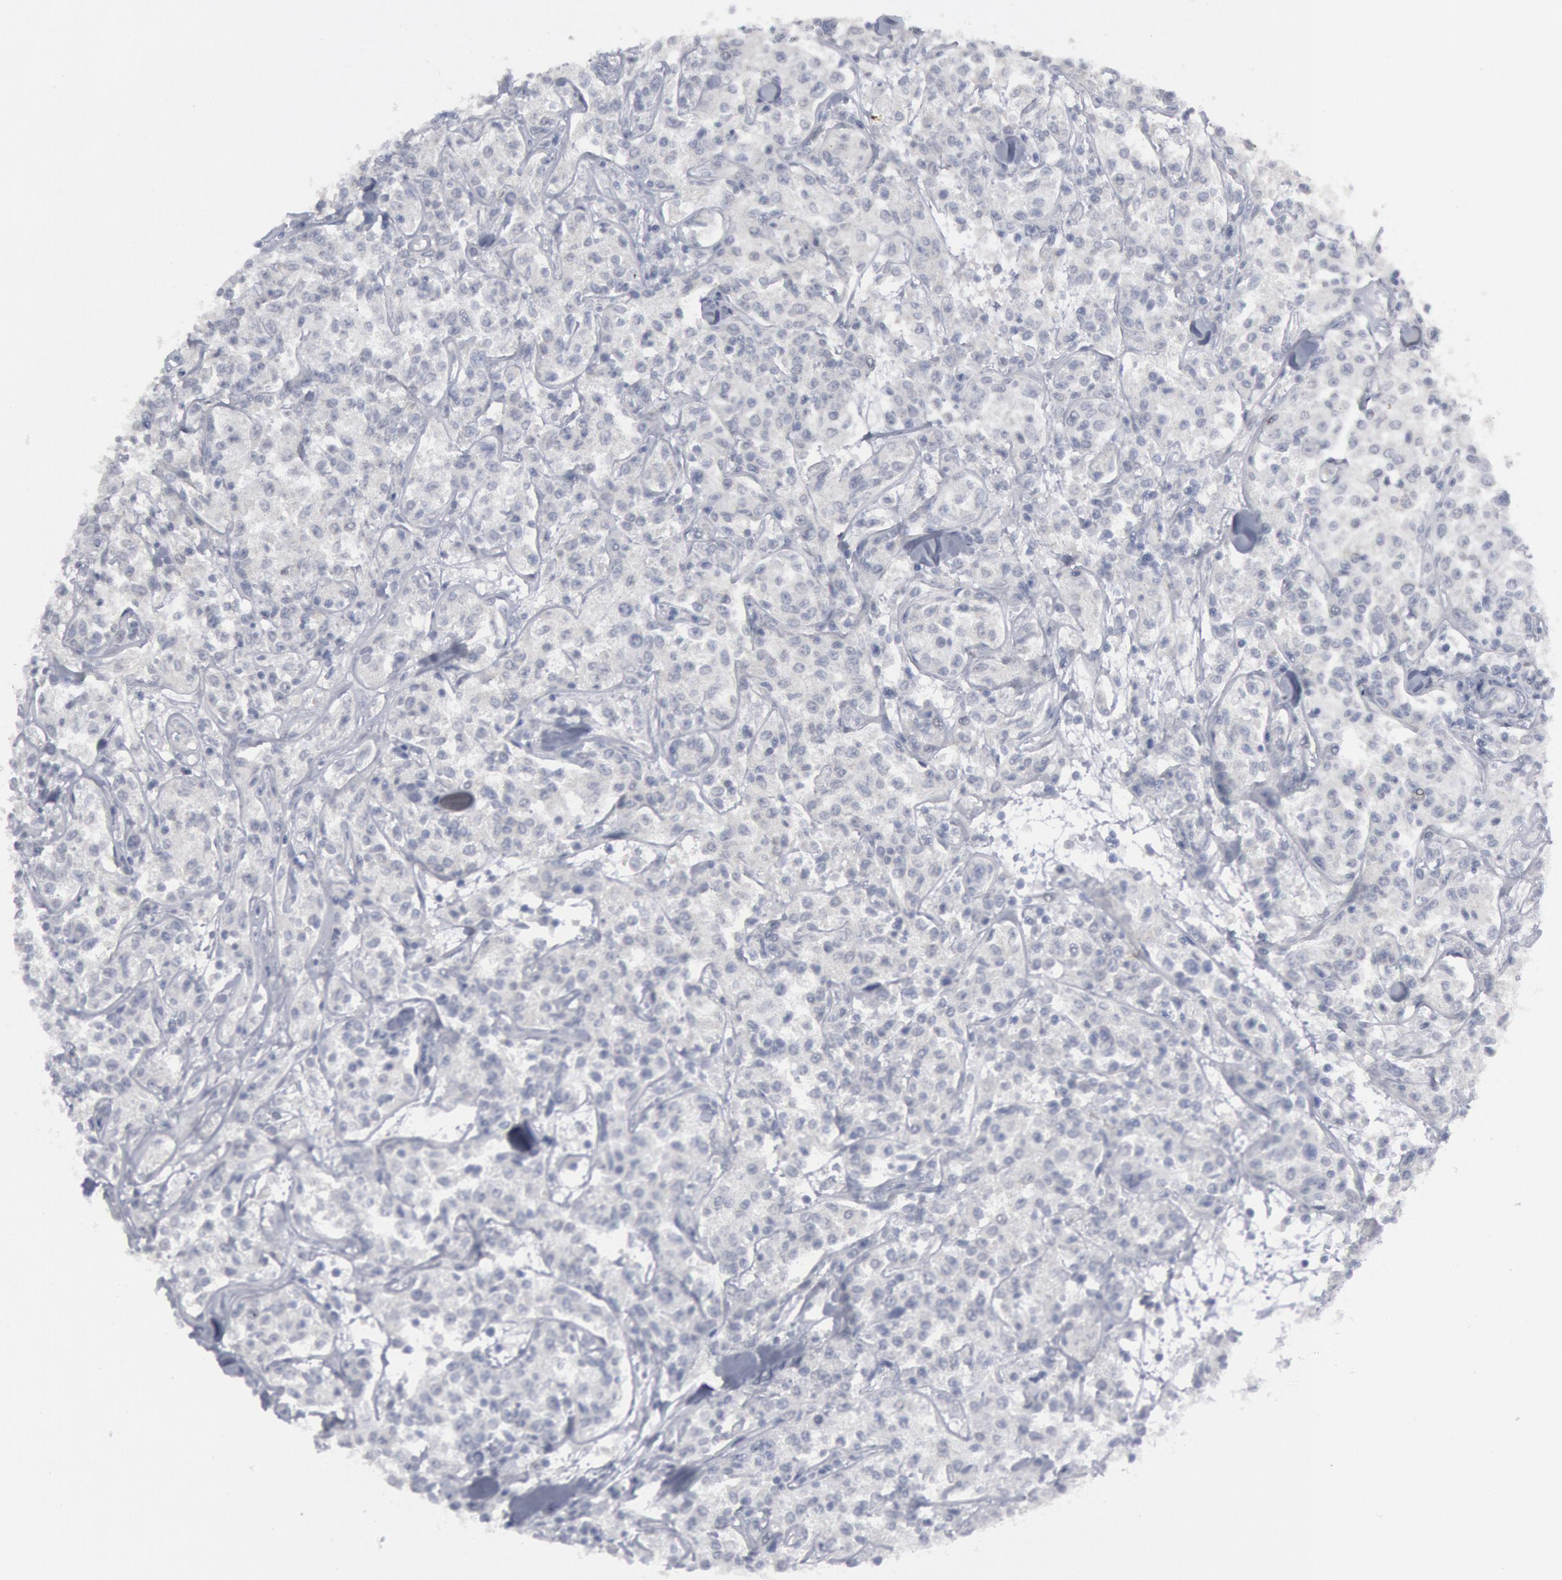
{"staining": {"intensity": "negative", "quantity": "none", "location": "none"}, "tissue": "lymphoma", "cell_type": "Tumor cells", "image_type": "cancer", "snomed": [{"axis": "morphology", "description": "Malignant lymphoma, non-Hodgkin's type, Low grade"}, {"axis": "topography", "description": "Small intestine"}], "caption": "Immunohistochemistry image of neoplastic tissue: lymphoma stained with DAB (3,3'-diaminobenzidine) displays no significant protein positivity in tumor cells. The staining is performed using DAB (3,3'-diaminobenzidine) brown chromogen with nuclei counter-stained in using hematoxylin.", "gene": "DMC1", "patient": {"sex": "female", "age": 59}}